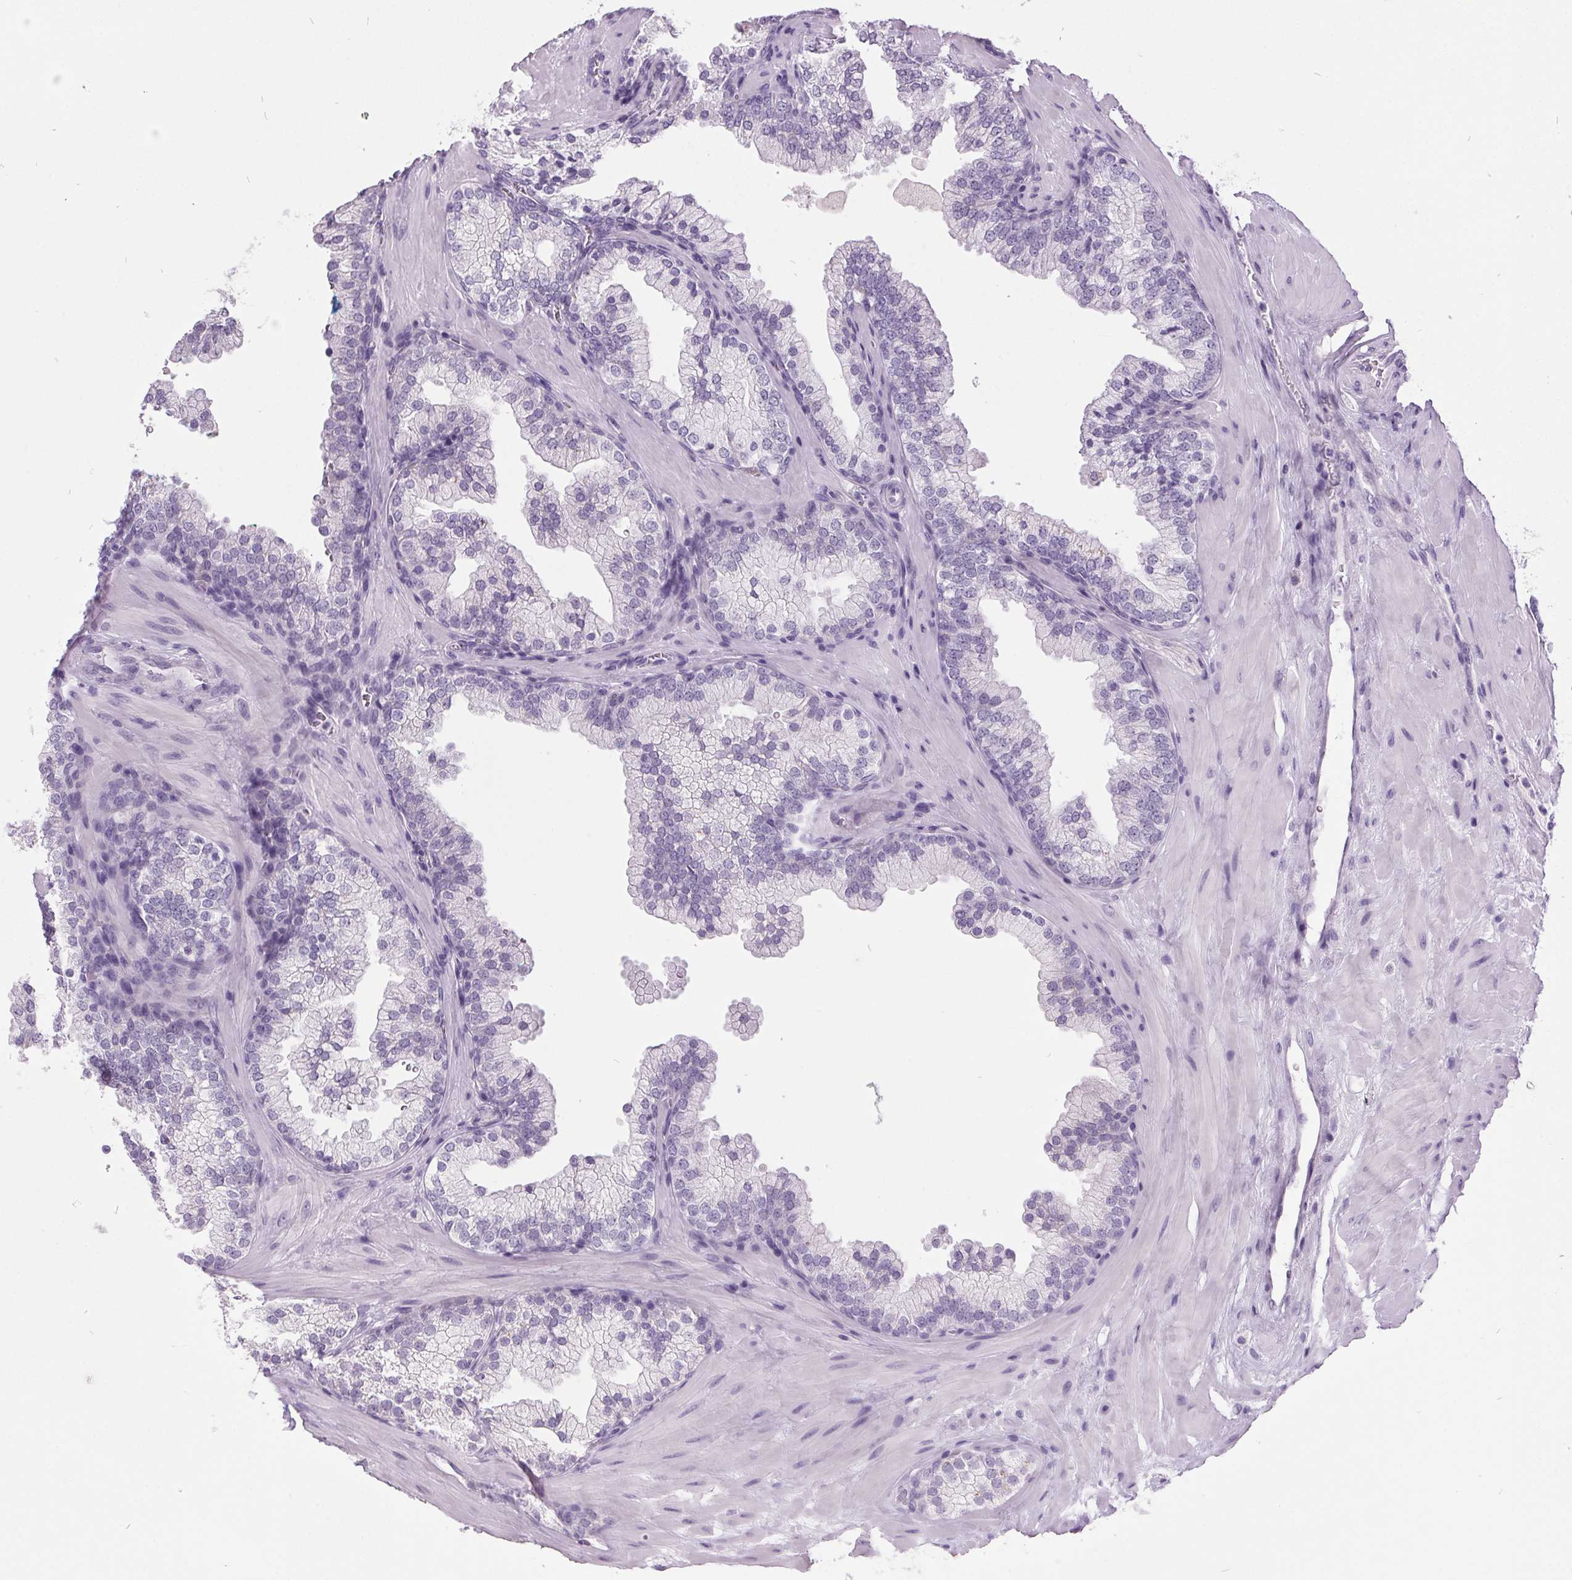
{"staining": {"intensity": "negative", "quantity": "none", "location": "none"}, "tissue": "prostate", "cell_type": "Glandular cells", "image_type": "normal", "snomed": [{"axis": "morphology", "description": "Normal tissue, NOS"}, {"axis": "topography", "description": "Prostate"}, {"axis": "topography", "description": "Peripheral nerve tissue"}], "caption": "This micrograph is of unremarkable prostate stained with IHC to label a protein in brown with the nuclei are counter-stained blue. There is no positivity in glandular cells. The staining is performed using DAB (3,3'-diaminobenzidine) brown chromogen with nuclei counter-stained in using hematoxylin.", "gene": "ODAD2", "patient": {"sex": "male", "age": 61}}